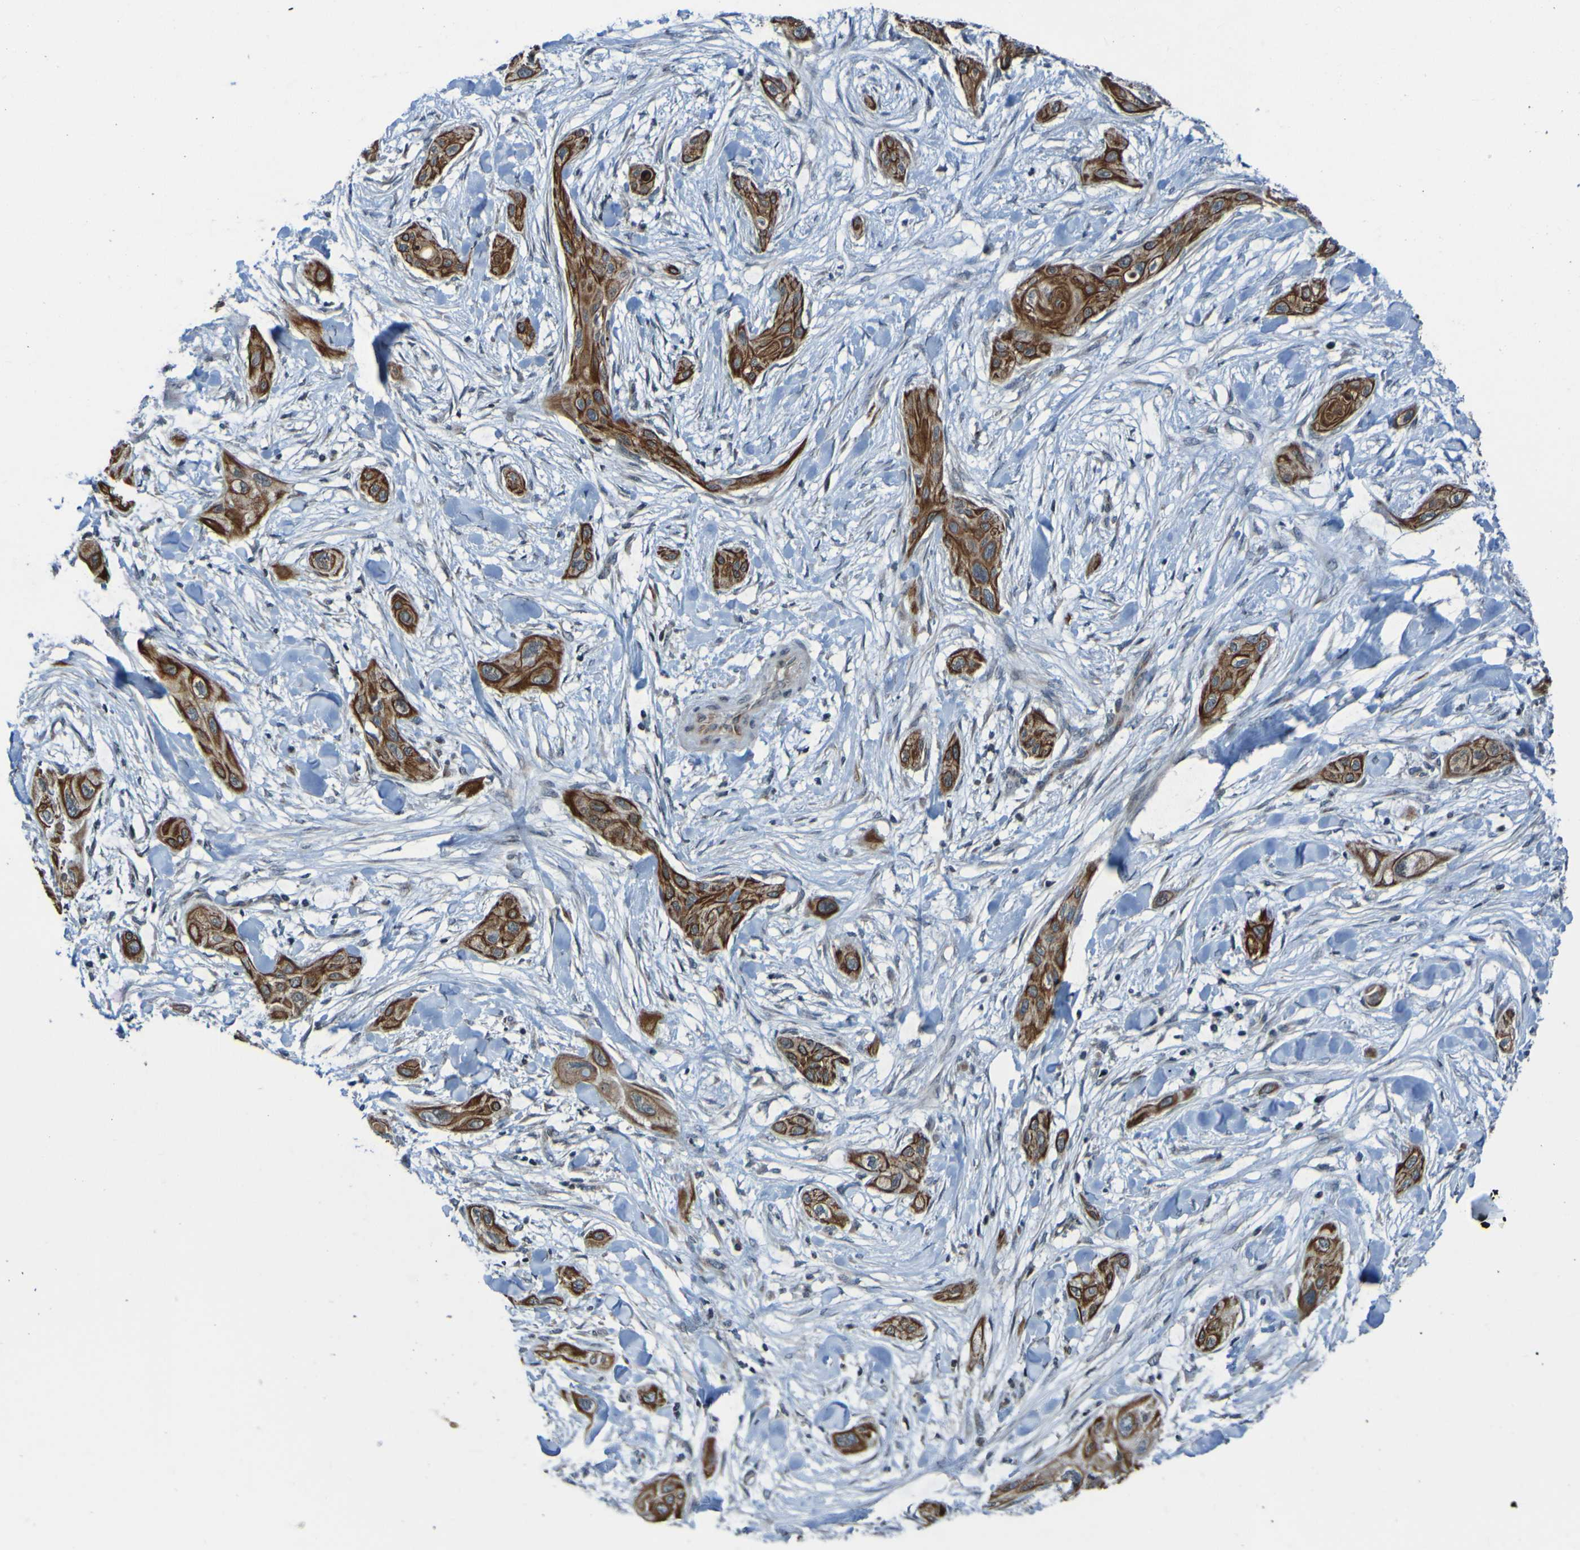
{"staining": {"intensity": "strong", "quantity": ">75%", "location": "cytoplasmic/membranous"}, "tissue": "lung cancer", "cell_type": "Tumor cells", "image_type": "cancer", "snomed": [{"axis": "morphology", "description": "Squamous cell carcinoma, NOS"}, {"axis": "topography", "description": "Lung"}], "caption": "High-magnification brightfield microscopy of lung cancer stained with DAB (3,3'-diaminobenzidine) (brown) and counterstained with hematoxylin (blue). tumor cells exhibit strong cytoplasmic/membranous staining is appreciated in about>75% of cells.", "gene": "UNG", "patient": {"sex": "female", "age": 47}}